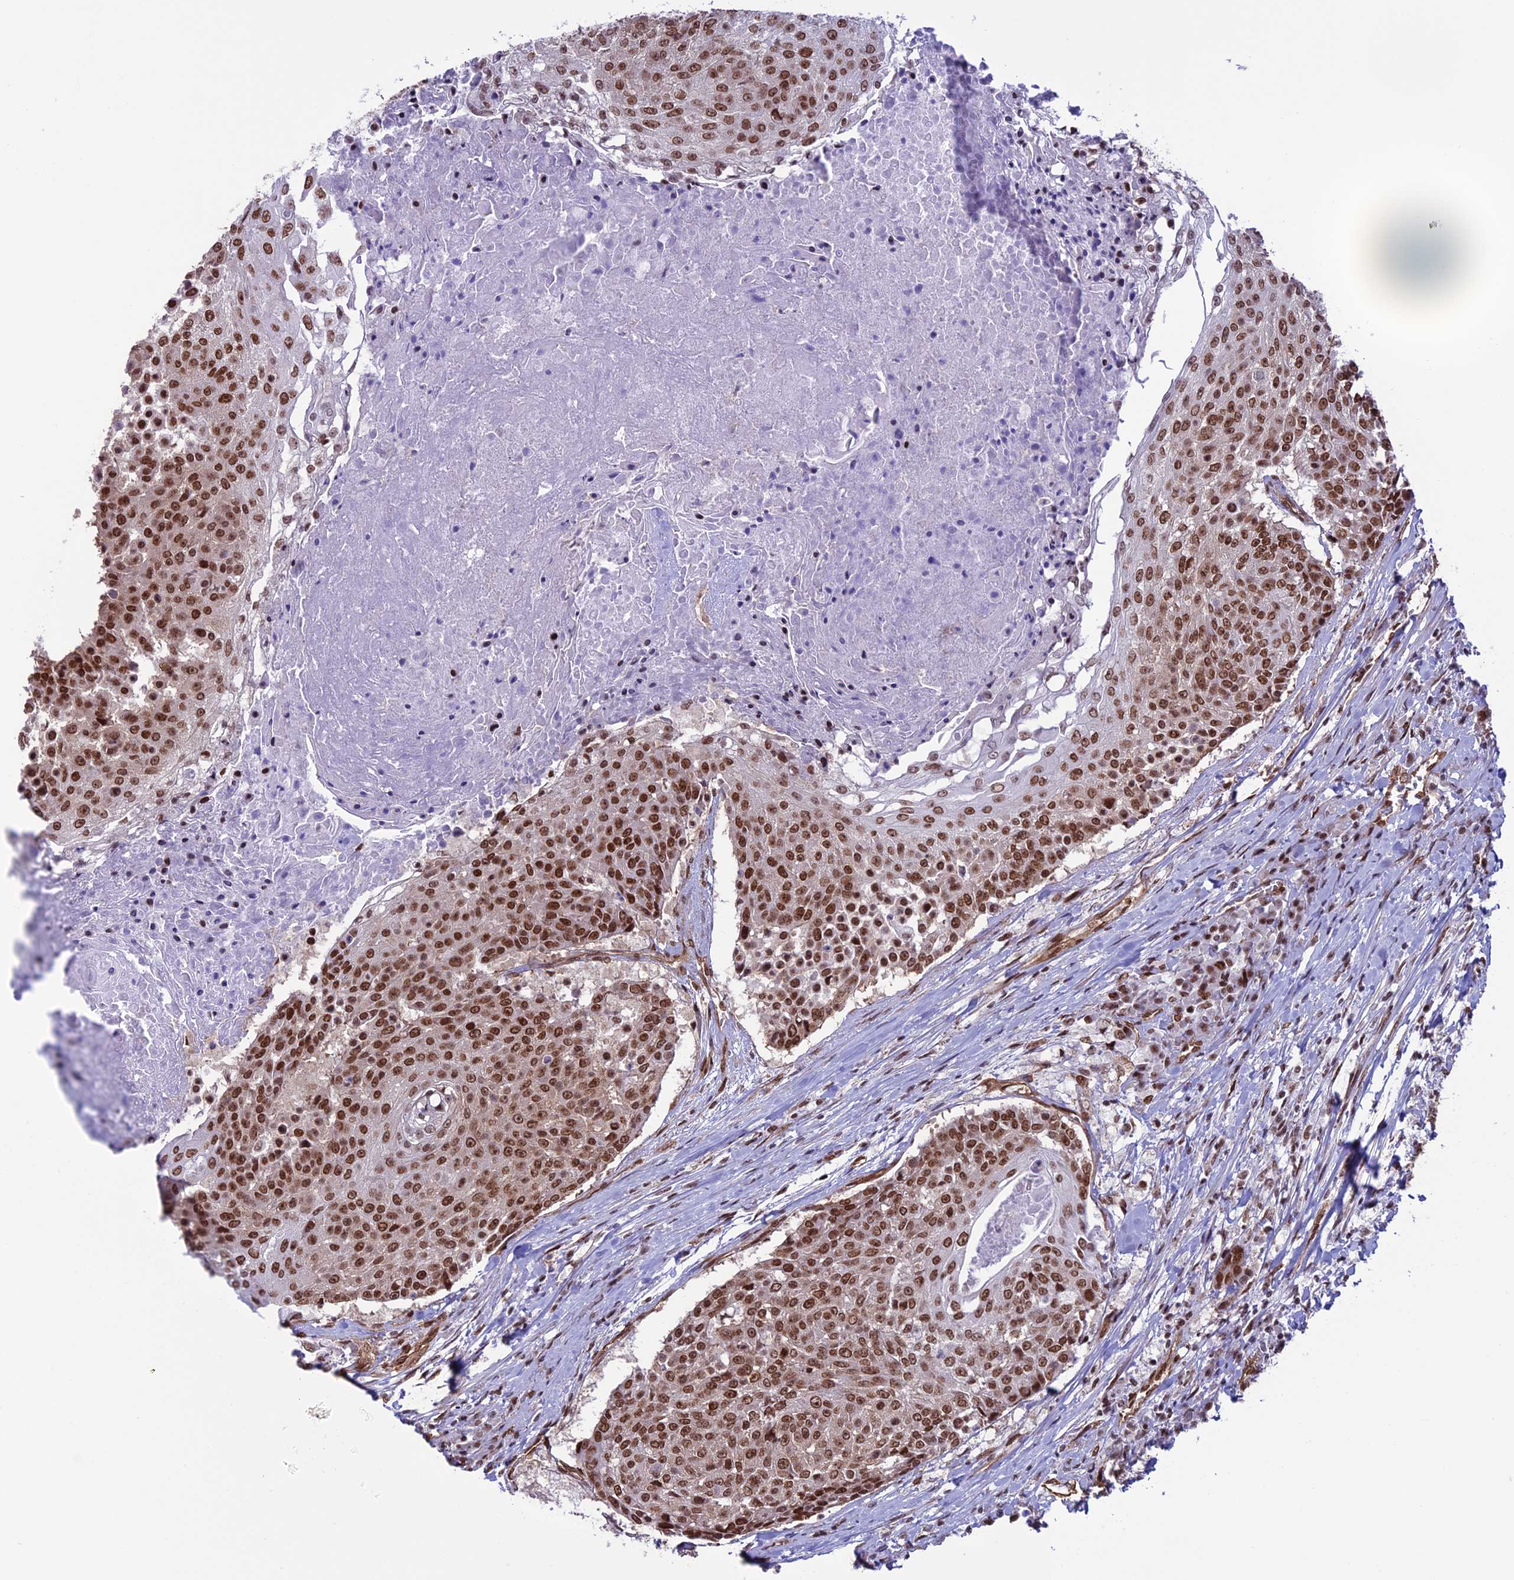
{"staining": {"intensity": "moderate", "quantity": ">75%", "location": "nuclear"}, "tissue": "urothelial cancer", "cell_type": "Tumor cells", "image_type": "cancer", "snomed": [{"axis": "morphology", "description": "Urothelial carcinoma, High grade"}, {"axis": "topography", "description": "Urinary bladder"}], "caption": "This photomicrograph demonstrates immunohistochemistry staining of urothelial carcinoma (high-grade), with medium moderate nuclear expression in approximately >75% of tumor cells.", "gene": "MPHOSPH8", "patient": {"sex": "female", "age": 63}}